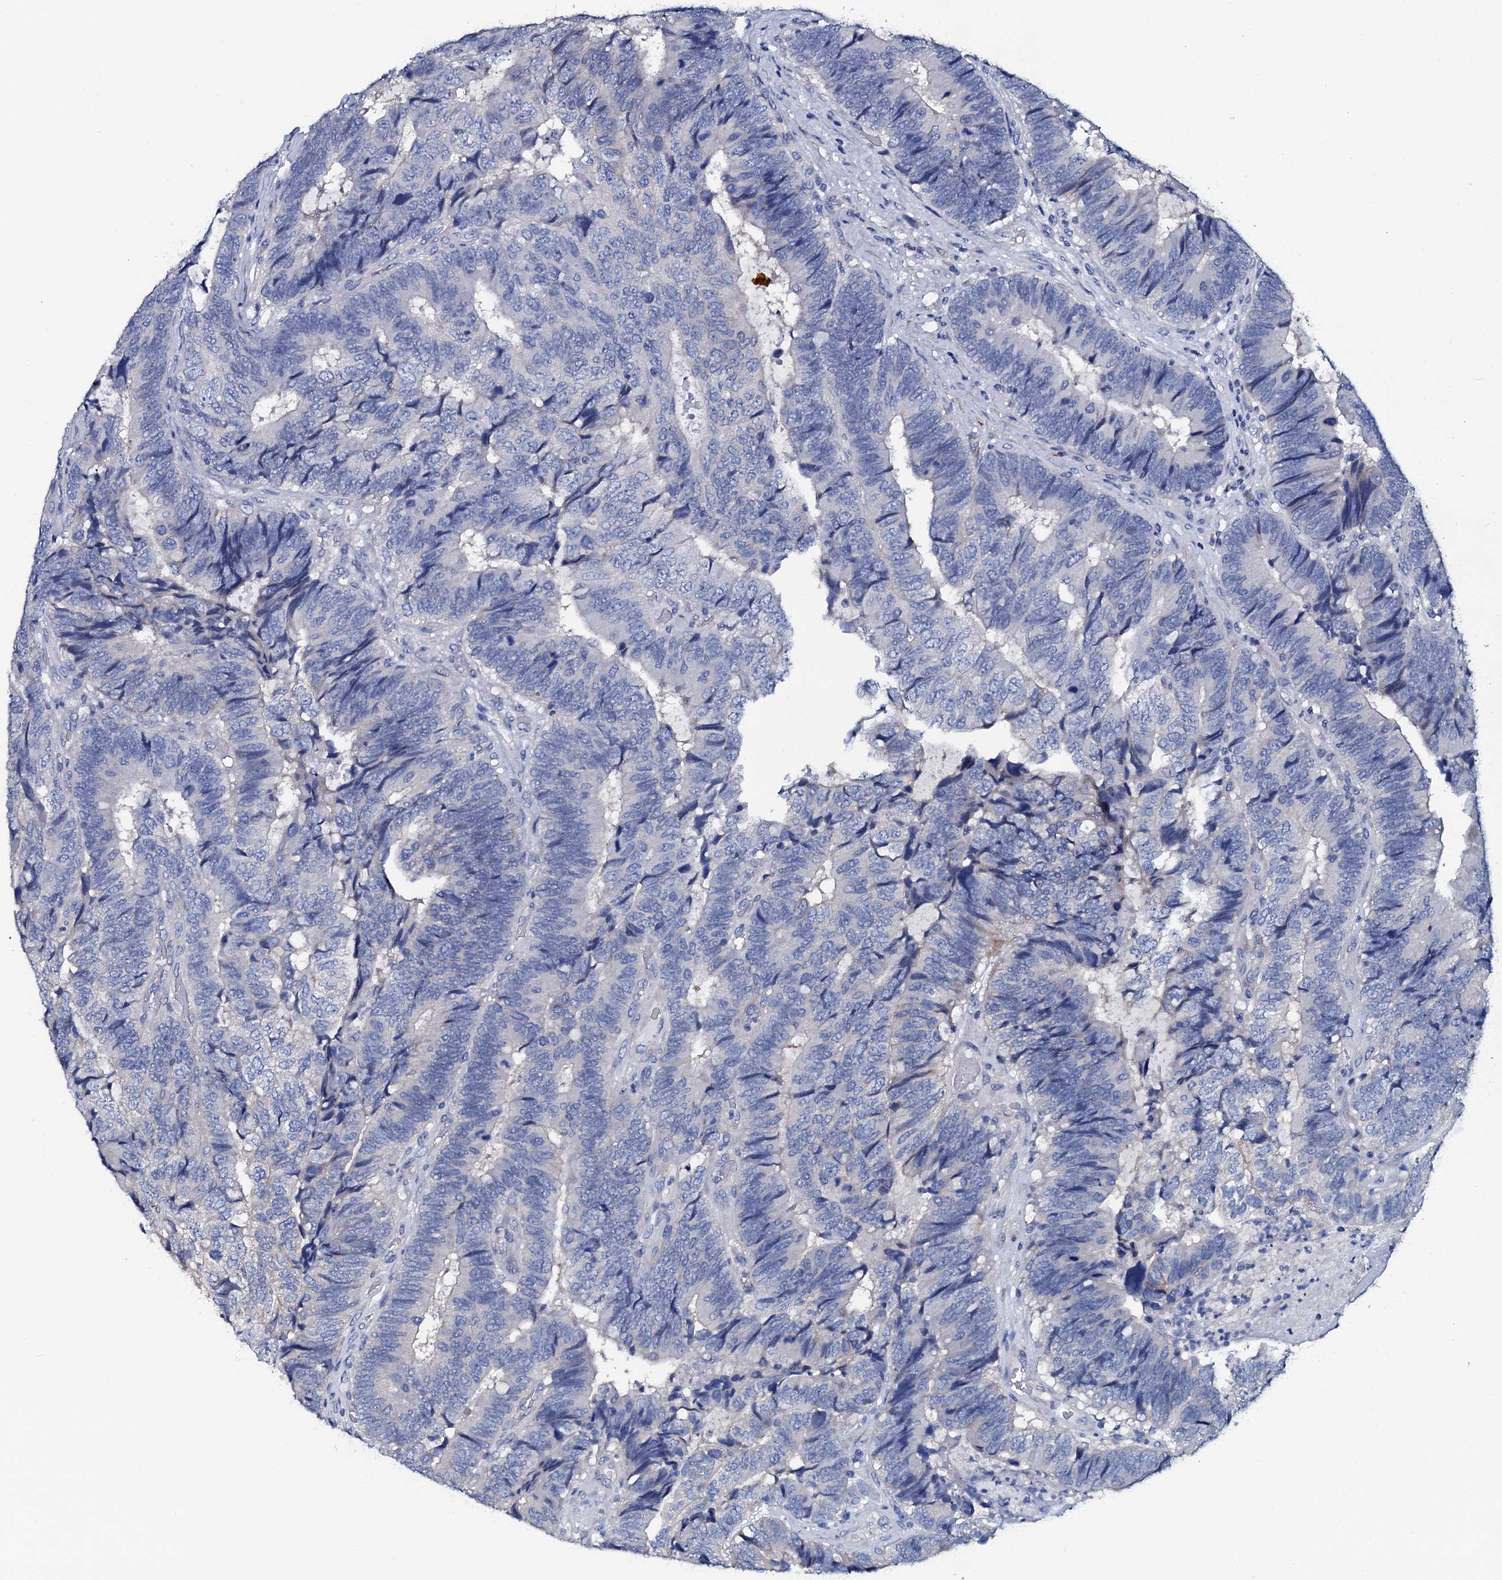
{"staining": {"intensity": "negative", "quantity": "none", "location": "none"}, "tissue": "colorectal cancer", "cell_type": "Tumor cells", "image_type": "cancer", "snomed": [{"axis": "morphology", "description": "Adenocarcinoma, NOS"}, {"axis": "topography", "description": "Colon"}], "caption": "Photomicrograph shows no protein staining in tumor cells of colorectal cancer (adenocarcinoma) tissue.", "gene": "GYS2", "patient": {"sex": "female", "age": 67}}